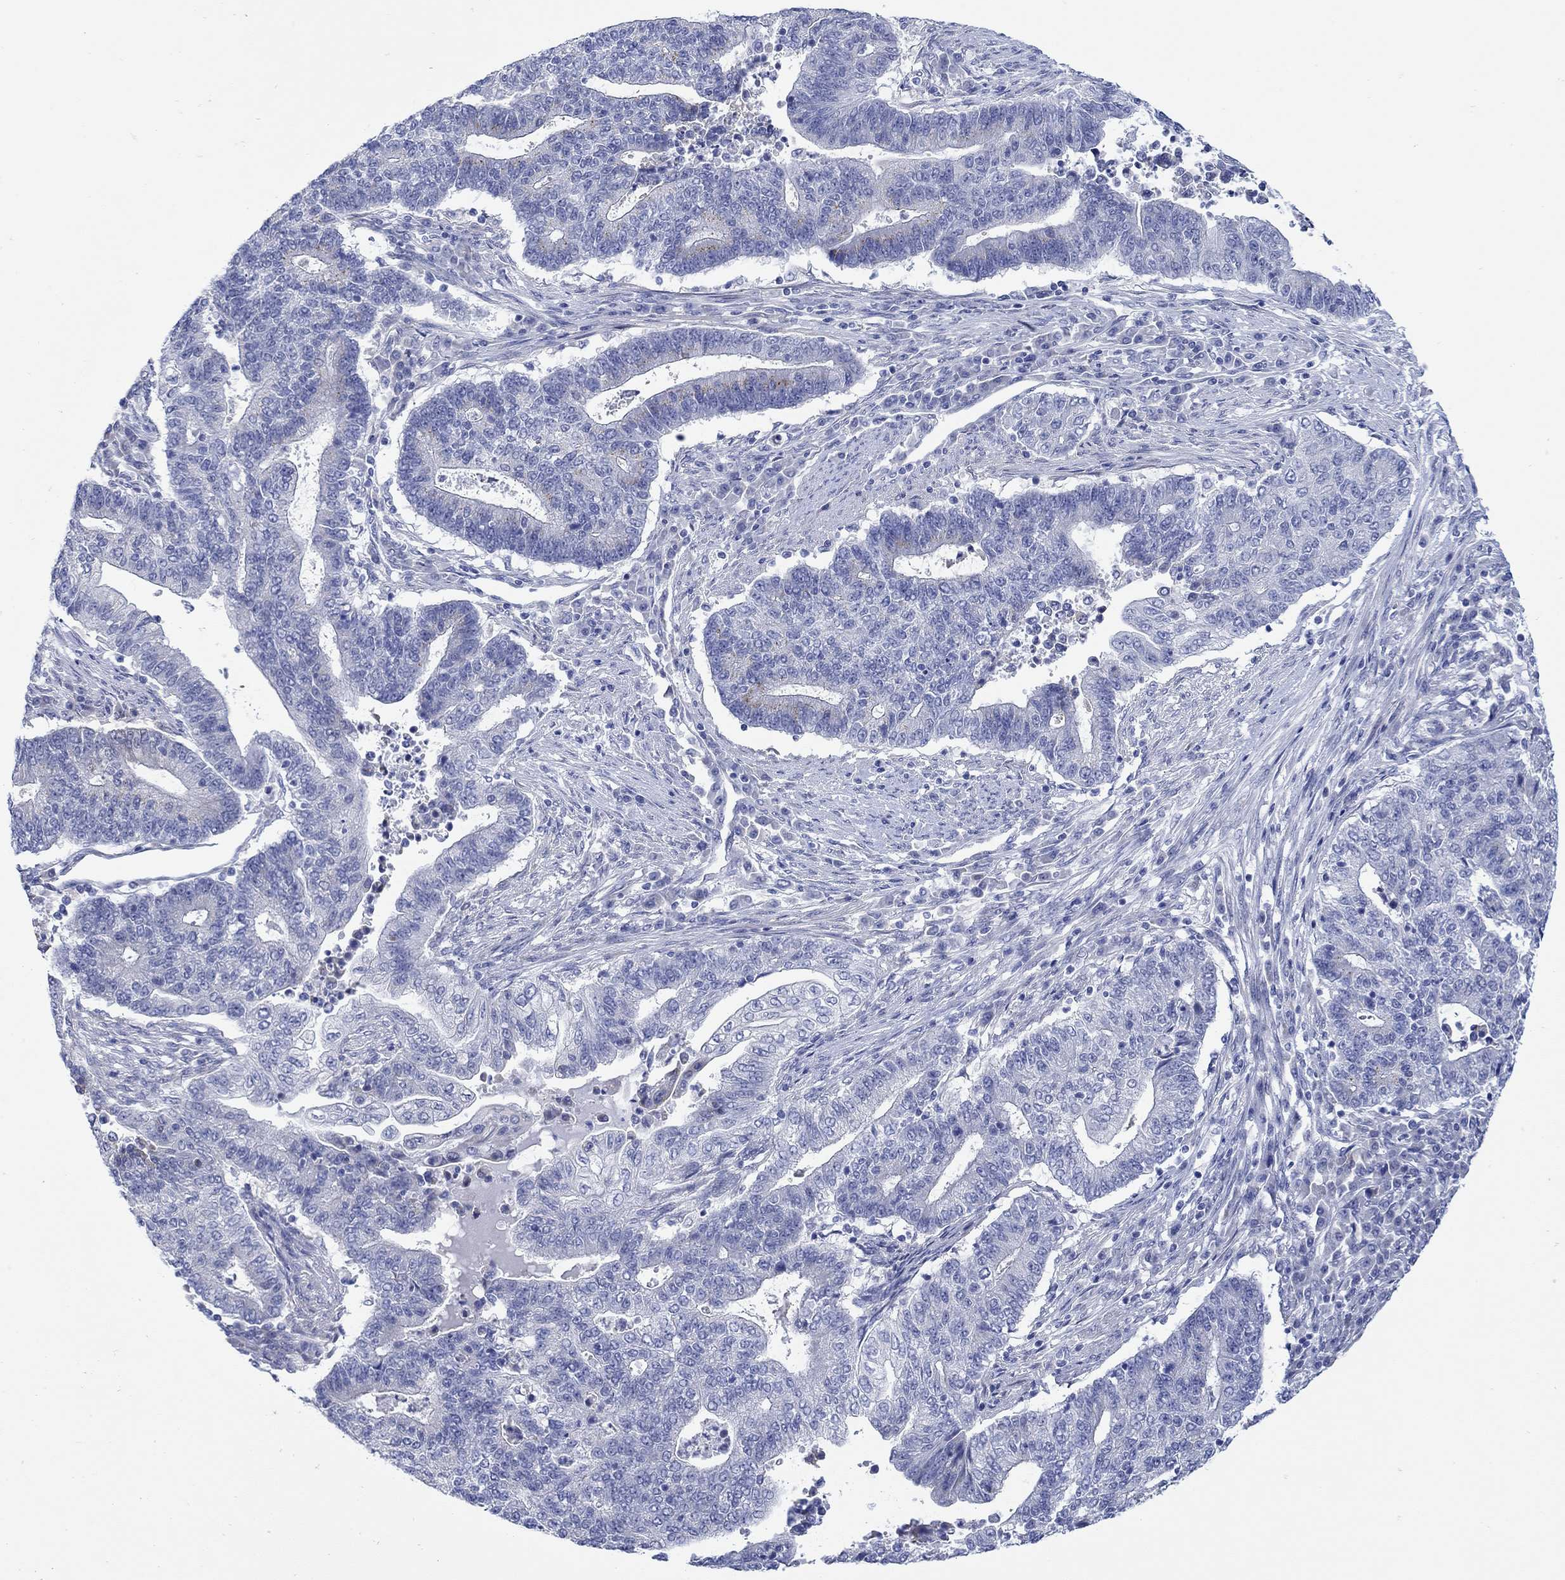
{"staining": {"intensity": "negative", "quantity": "none", "location": "none"}, "tissue": "endometrial cancer", "cell_type": "Tumor cells", "image_type": "cancer", "snomed": [{"axis": "morphology", "description": "Adenocarcinoma, NOS"}, {"axis": "topography", "description": "Uterus"}, {"axis": "topography", "description": "Endometrium"}], "caption": "The immunohistochemistry (IHC) histopathology image has no significant expression in tumor cells of endometrial adenocarcinoma tissue.", "gene": "KRT222", "patient": {"sex": "female", "age": 54}}